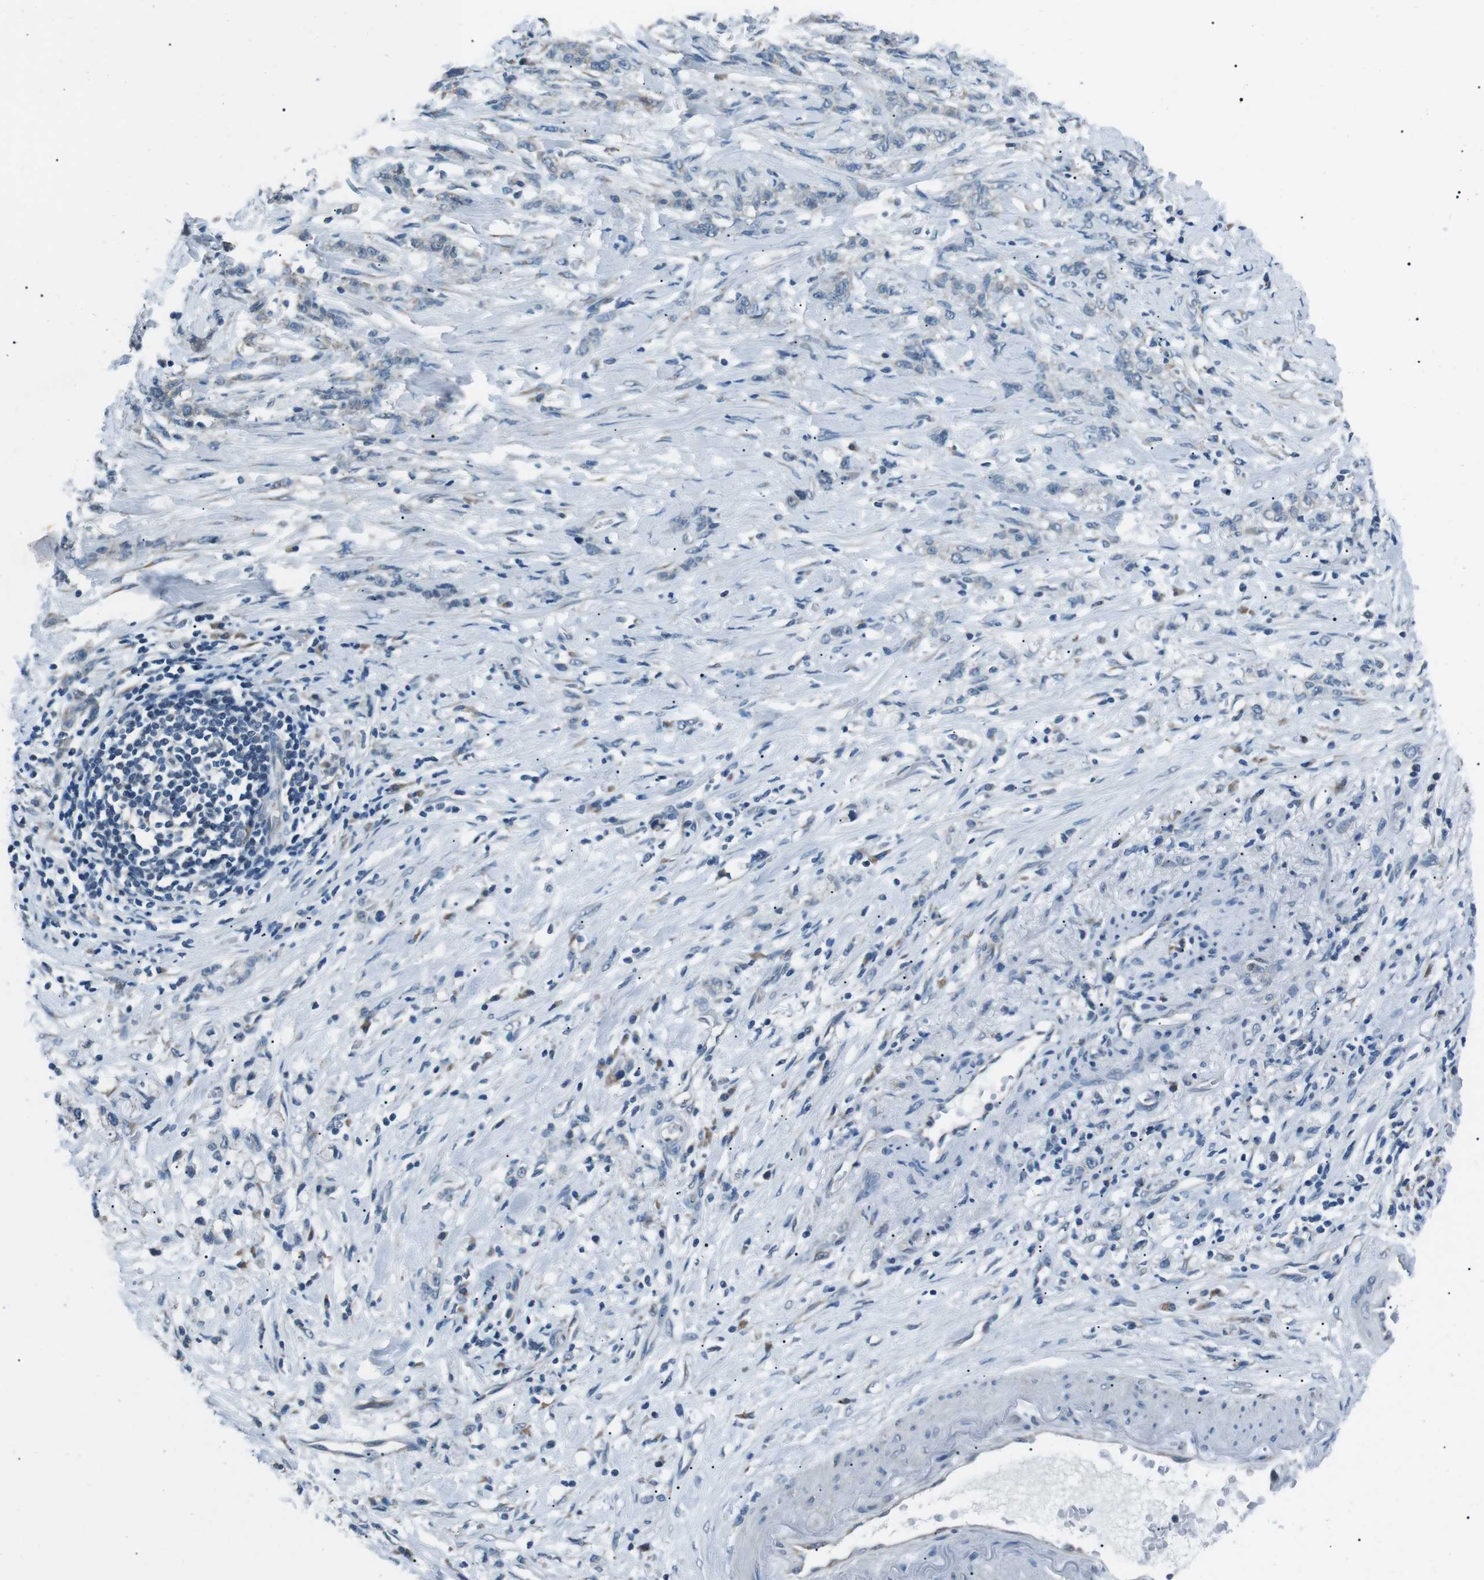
{"staining": {"intensity": "negative", "quantity": "none", "location": "none"}, "tissue": "stomach cancer", "cell_type": "Tumor cells", "image_type": "cancer", "snomed": [{"axis": "morphology", "description": "Adenocarcinoma, NOS"}, {"axis": "topography", "description": "Stomach, lower"}], "caption": "Tumor cells are negative for protein expression in human stomach cancer.", "gene": "SERPINB2", "patient": {"sex": "male", "age": 88}}